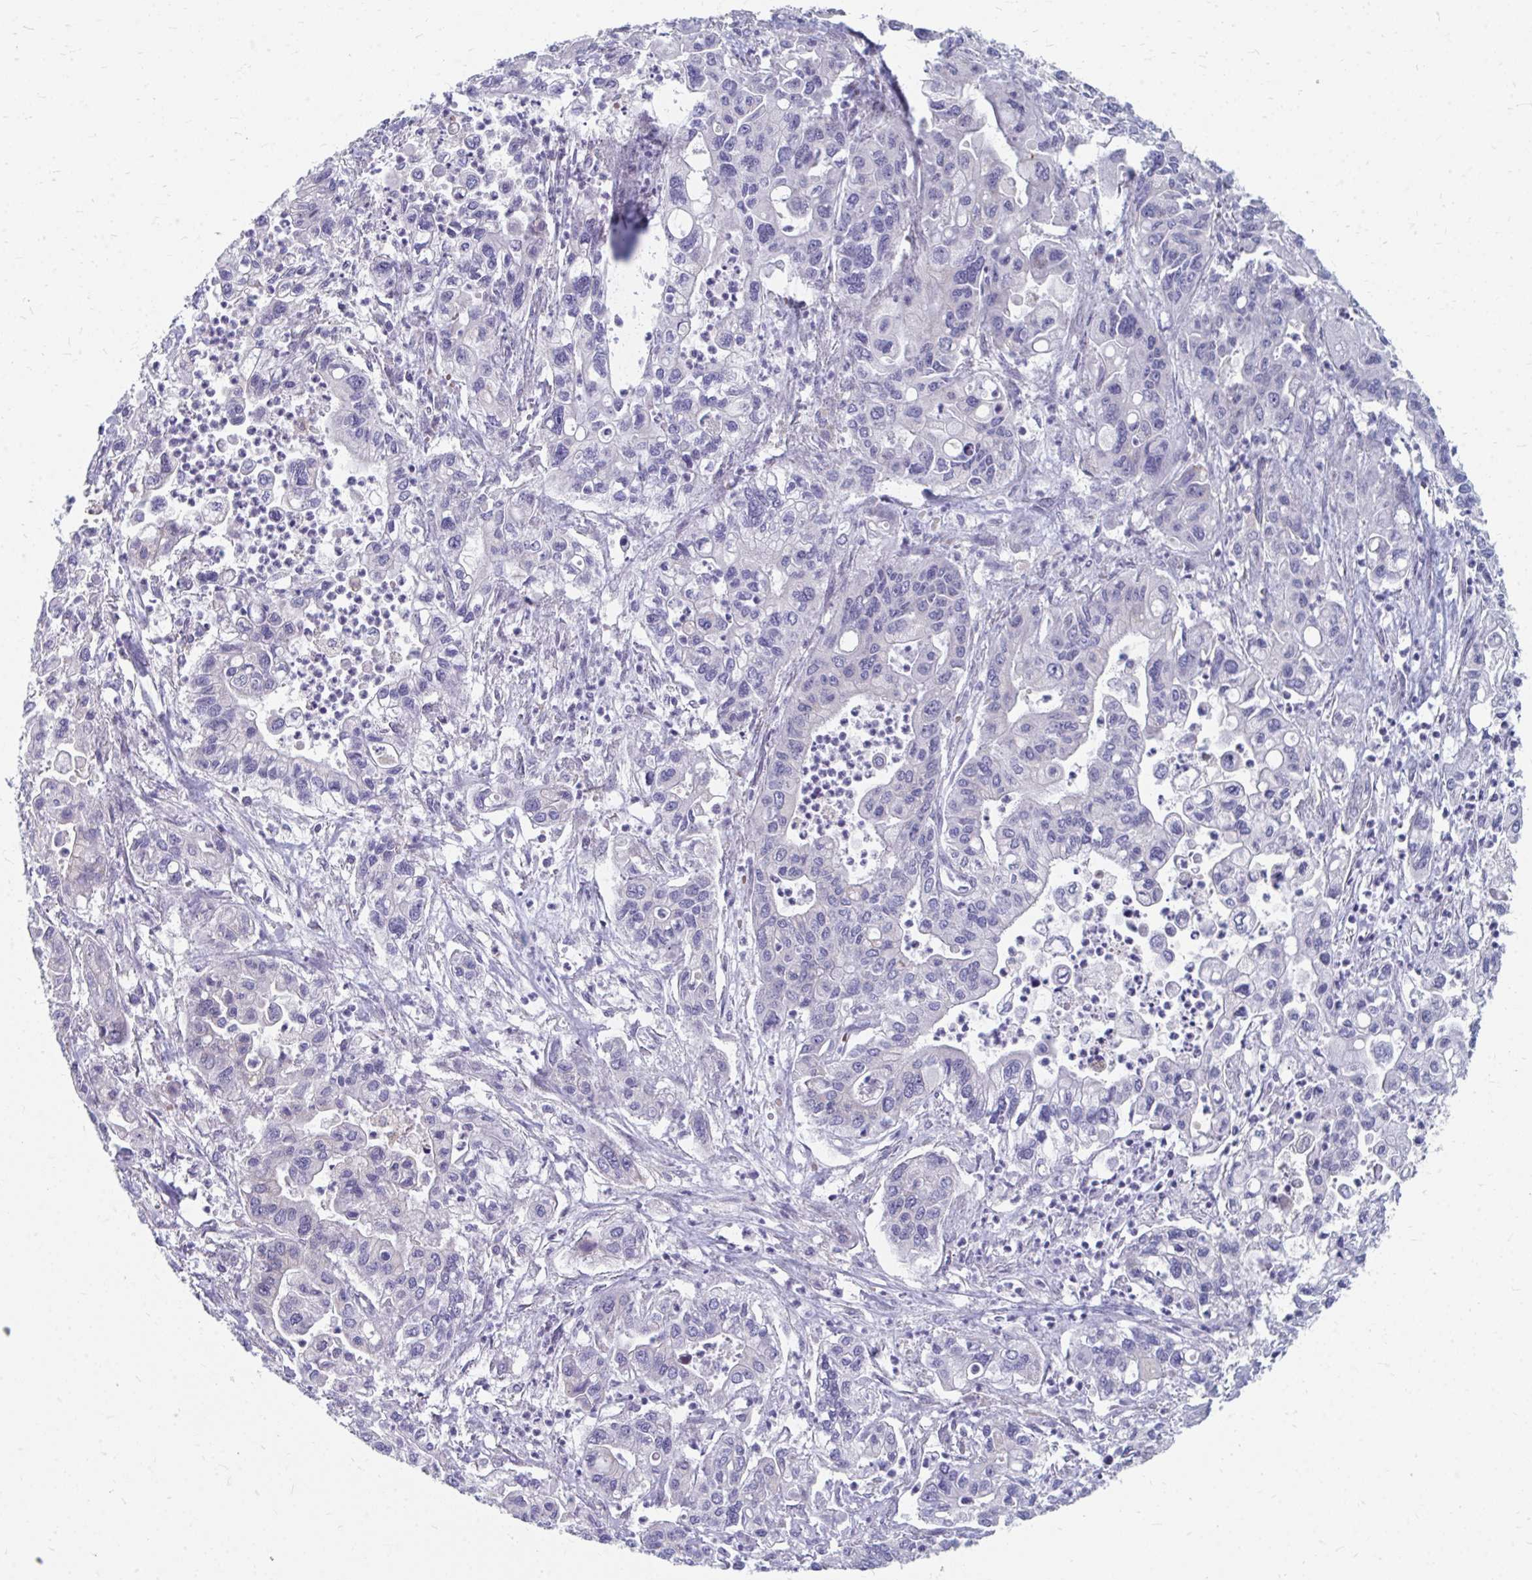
{"staining": {"intensity": "negative", "quantity": "none", "location": "none"}, "tissue": "pancreatic cancer", "cell_type": "Tumor cells", "image_type": "cancer", "snomed": [{"axis": "morphology", "description": "Adenocarcinoma, NOS"}, {"axis": "topography", "description": "Pancreas"}], "caption": "Tumor cells show no significant protein expression in pancreatic cancer (adenocarcinoma).", "gene": "PABIR3", "patient": {"sex": "male", "age": 62}}